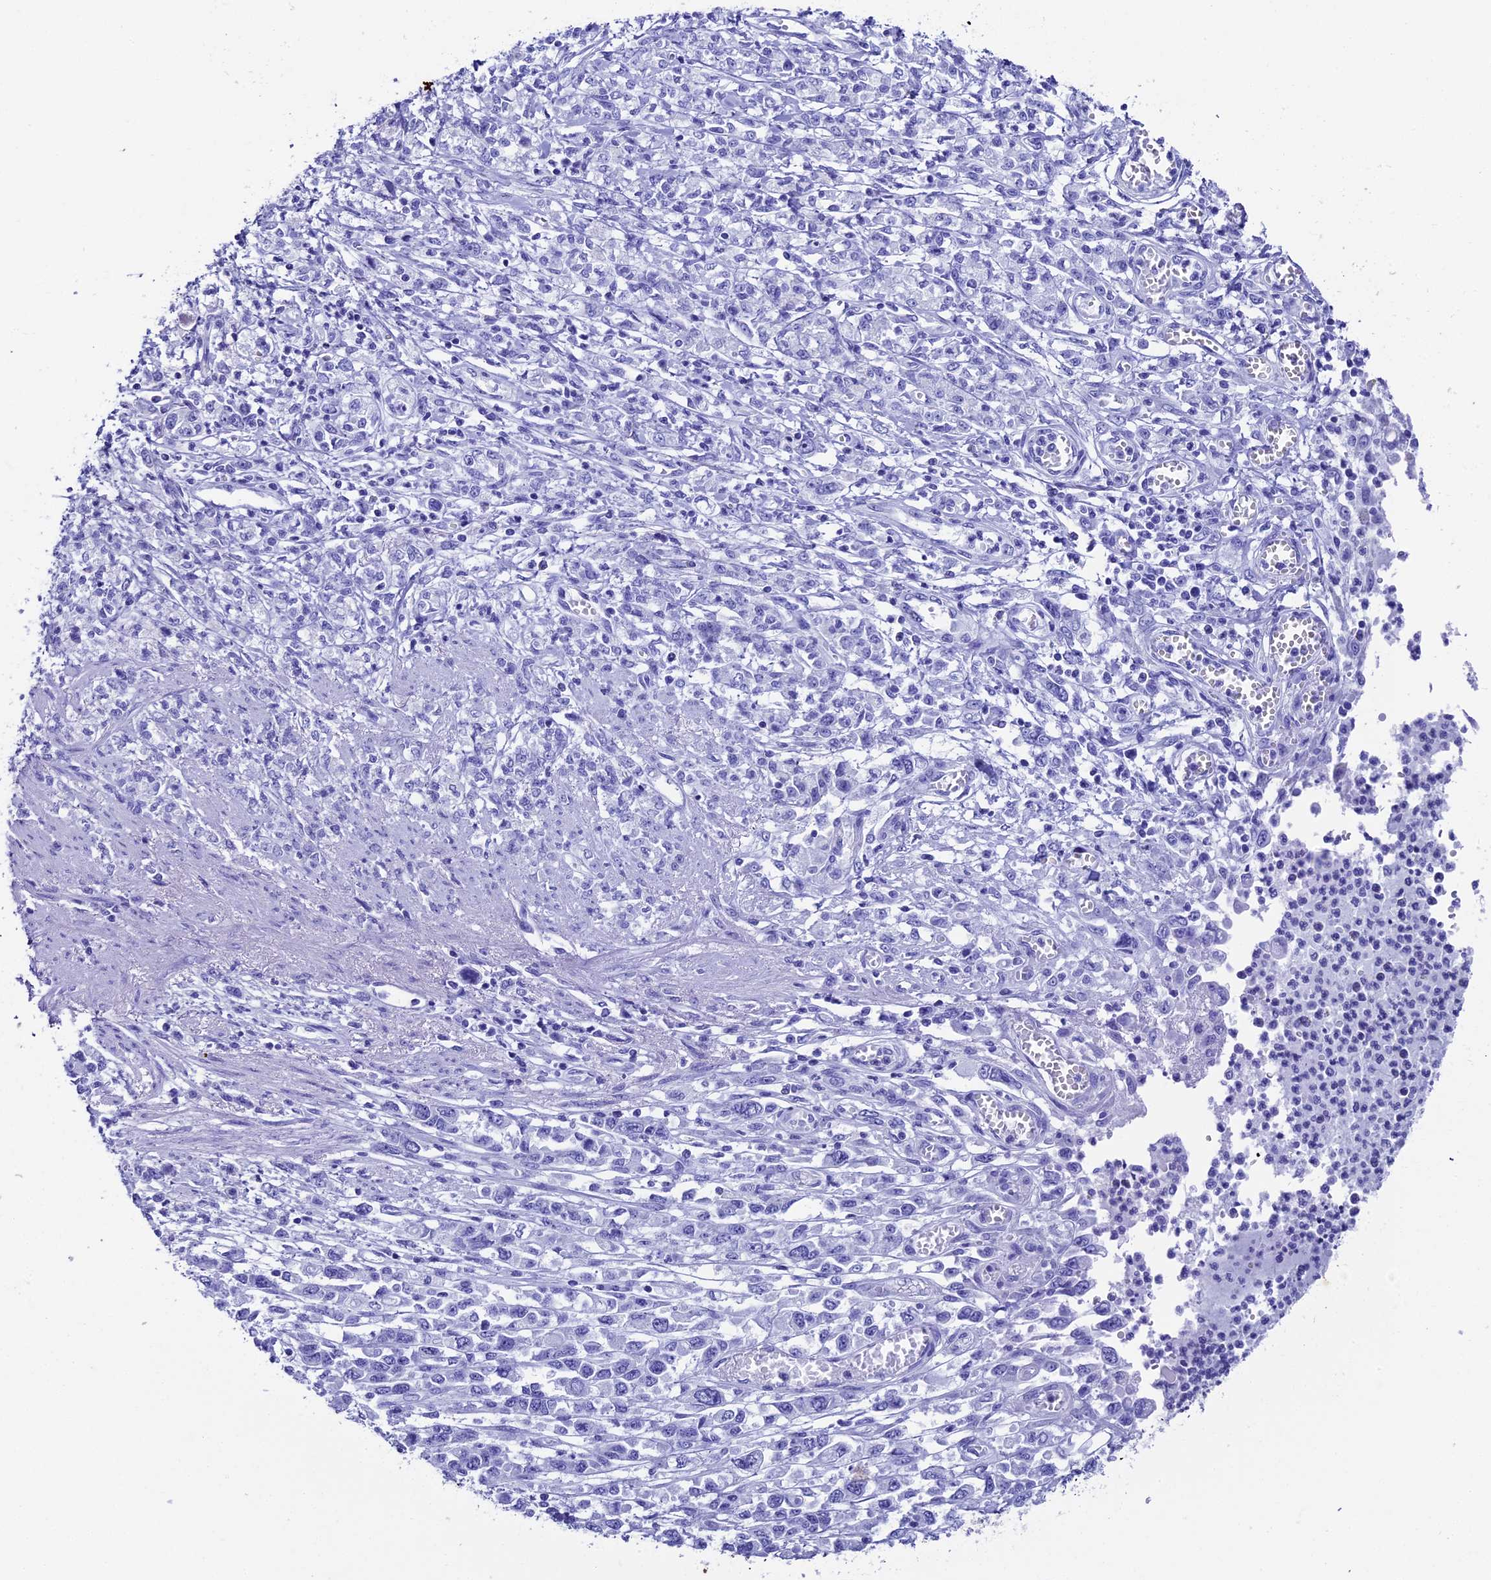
{"staining": {"intensity": "negative", "quantity": "none", "location": "none"}, "tissue": "stomach cancer", "cell_type": "Tumor cells", "image_type": "cancer", "snomed": [{"axis": "morphology", "description": "Adenocarcinoma, NOS"}, {"axis": "topography", "description": "Stomach"}], "caption": "DAB (3,3'-diaminobenzidine) immunohistochemical staining of human stomach cancer (adenocarcinoma) demonstrates no significant positivity in tumor cells.", "gene": "AP3B2", "patient": {"sex": "female", "age": 76}}